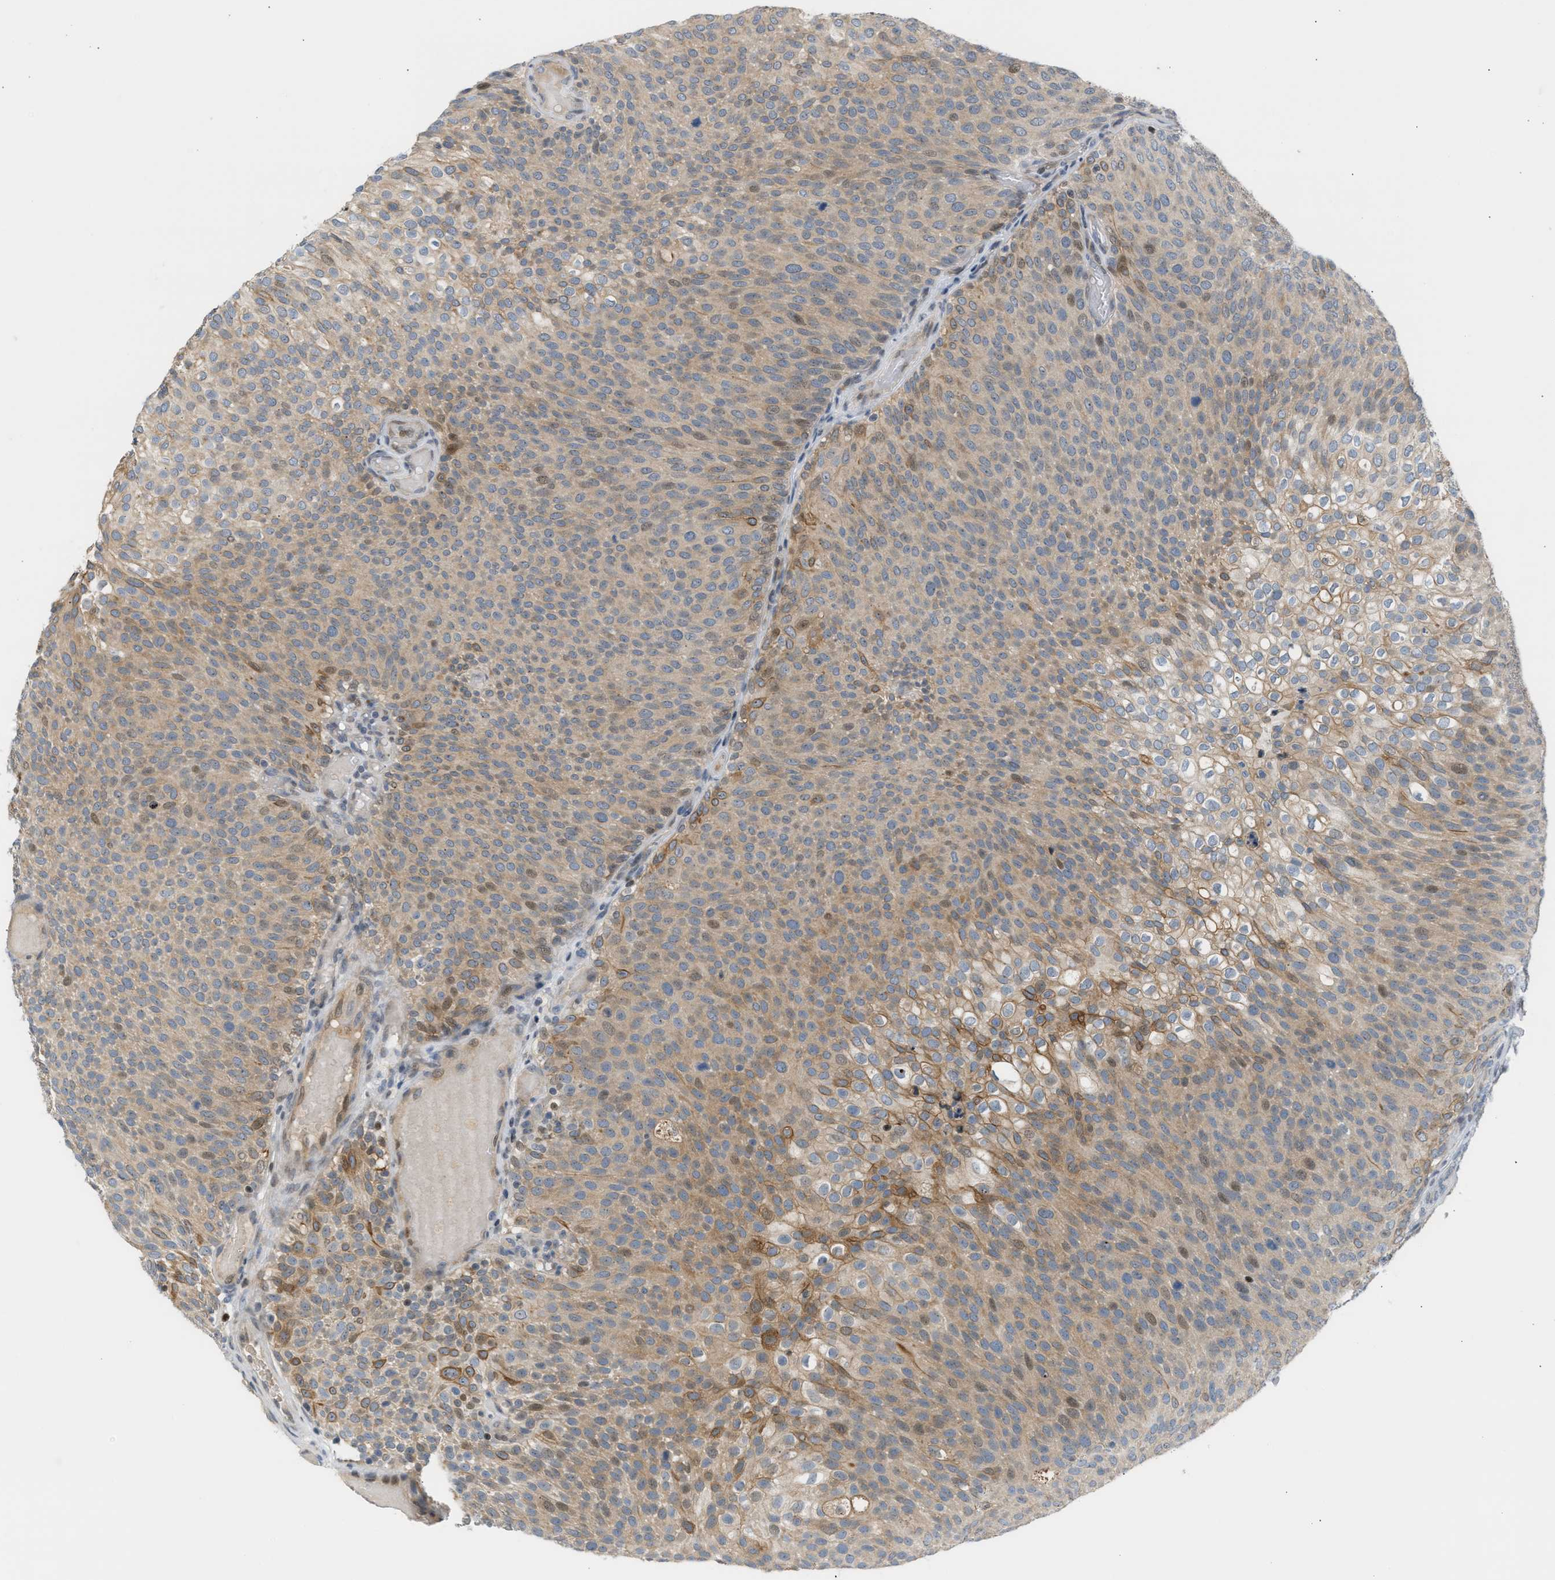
{"staining": {"intensity": "moderate", "quantity": ">75%", "location": "cytoplasmic/membranous,nuclear"}, "tissue": "urothelial cancer", "cell_type": "Tumor cells", "image_type": "cancer", "snomed": [{"axis": "morphology", "description": "Urothelial carcinoma, Low grade"}, {"axis": "topography", "description": "Urinary bladder"}], "caption": "IHC histopathology image of neoplastic tissue: human low-grade urothelial carcinoma stained using IHC shows medium levels of moderate protein expression localized specifically in the cytoplasmic/membranous and nuclear of tumor cells, appearing as a cytoplasmic/membranous and nuclear brown color.", "gene": "NPS", "patient": {"sex": "male", "age": 78}}